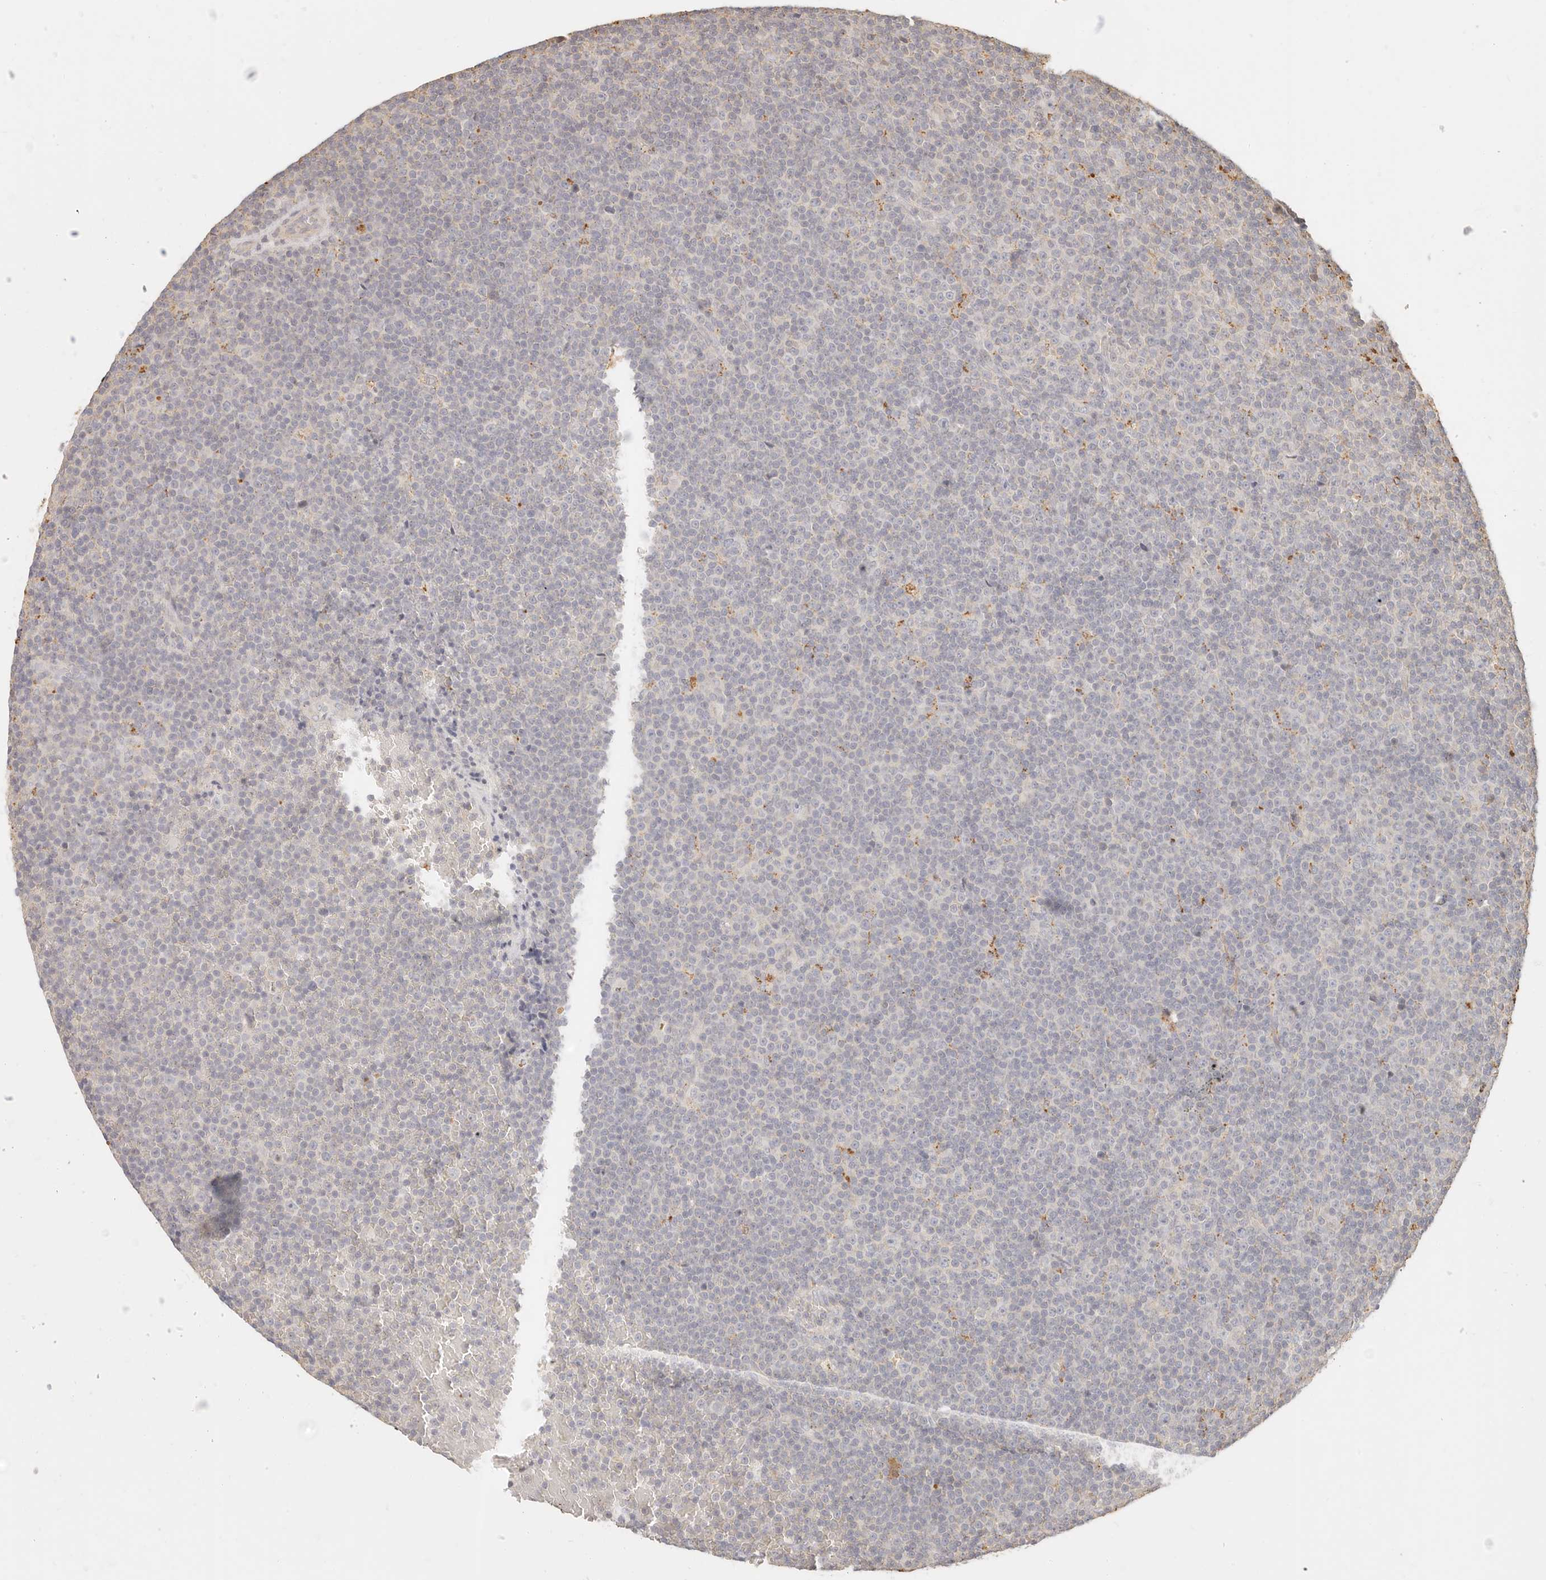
{"staining": {"intensity": "negative", "quantity": "none", "location": "none"}, "tissue": "lymphoma", "cell_type": "Tumor cells", "image_type": "cancer", "snomed": [{"axis": "morphology", "description": "Malignant lymphoma, non-Hodgkin's type, Low grade"}, {"axis": "topography", "description": "Lymph node"}], "caption": "Low-grade malignant lymphoma, non-Hodgkin's type stained for a protein using immunohistochemistry shows no staining tumor cells.", "gene": "CNMD", "patient": {"sex": "female", "age": 67}}